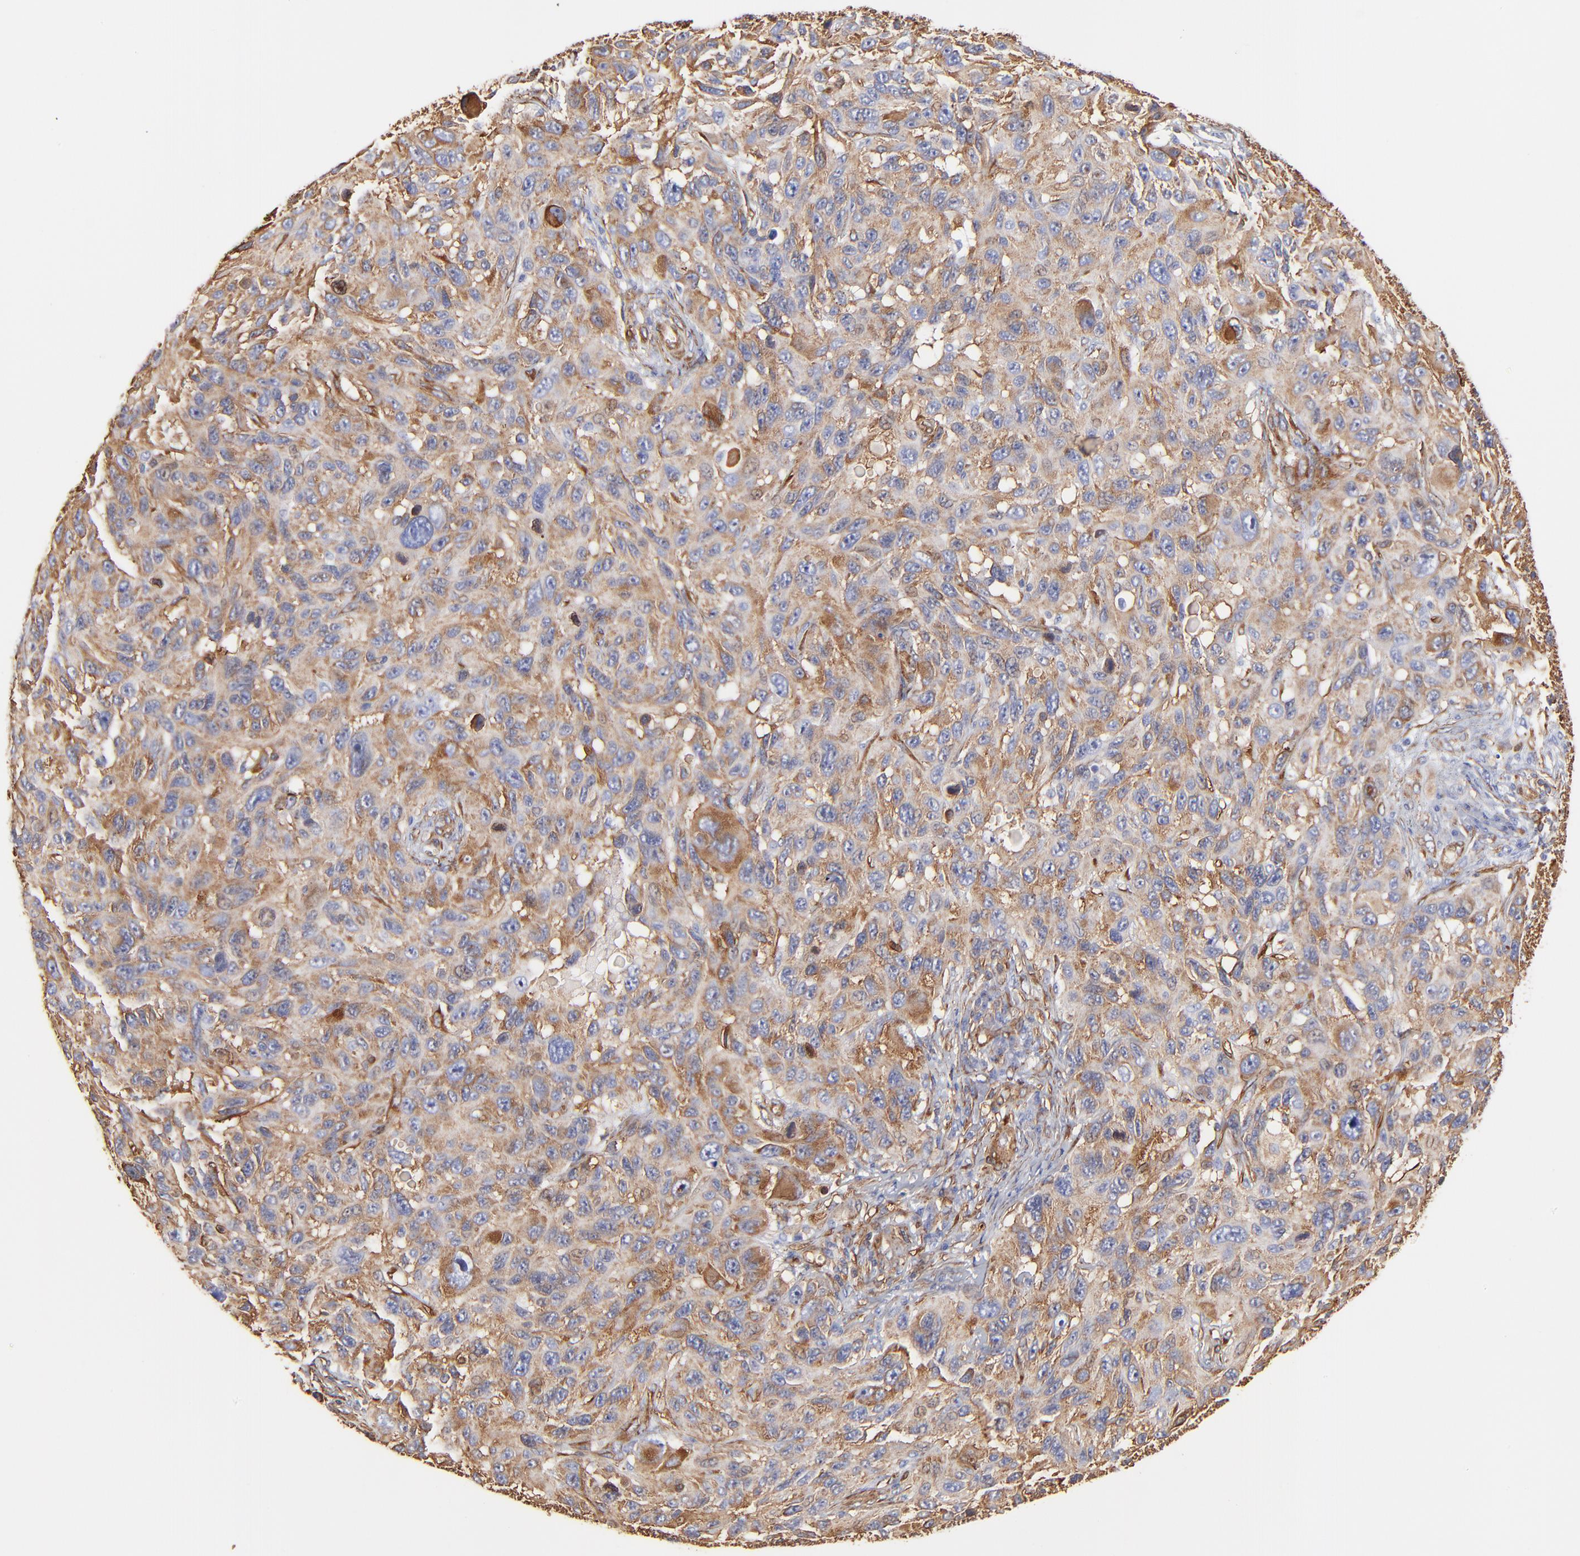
{"staining": {"intensity": "strong", "quantity": ">75%", "location": "cytoplasmic/membranous"}, "tissue": "melanoma", "cell_type": "Tumor cells", "image_type": "cancer", "snomed": [{"axis": "morphology", "description": "Malignant melanoma, NOS"}, {"axis": "topography", "description": "Skin"}], "caption": "Brown immunohistochemical staining in malignant melanoma reveals strong cytoplasmic/membranous staining in about >75% of tumor cells. (DAB (3,3'-diaminobenzidine) = brown stain, brightfield microscopy at high magnification).", "gene": "FLNA", "patient": {"sex": "male", "age": 53}}